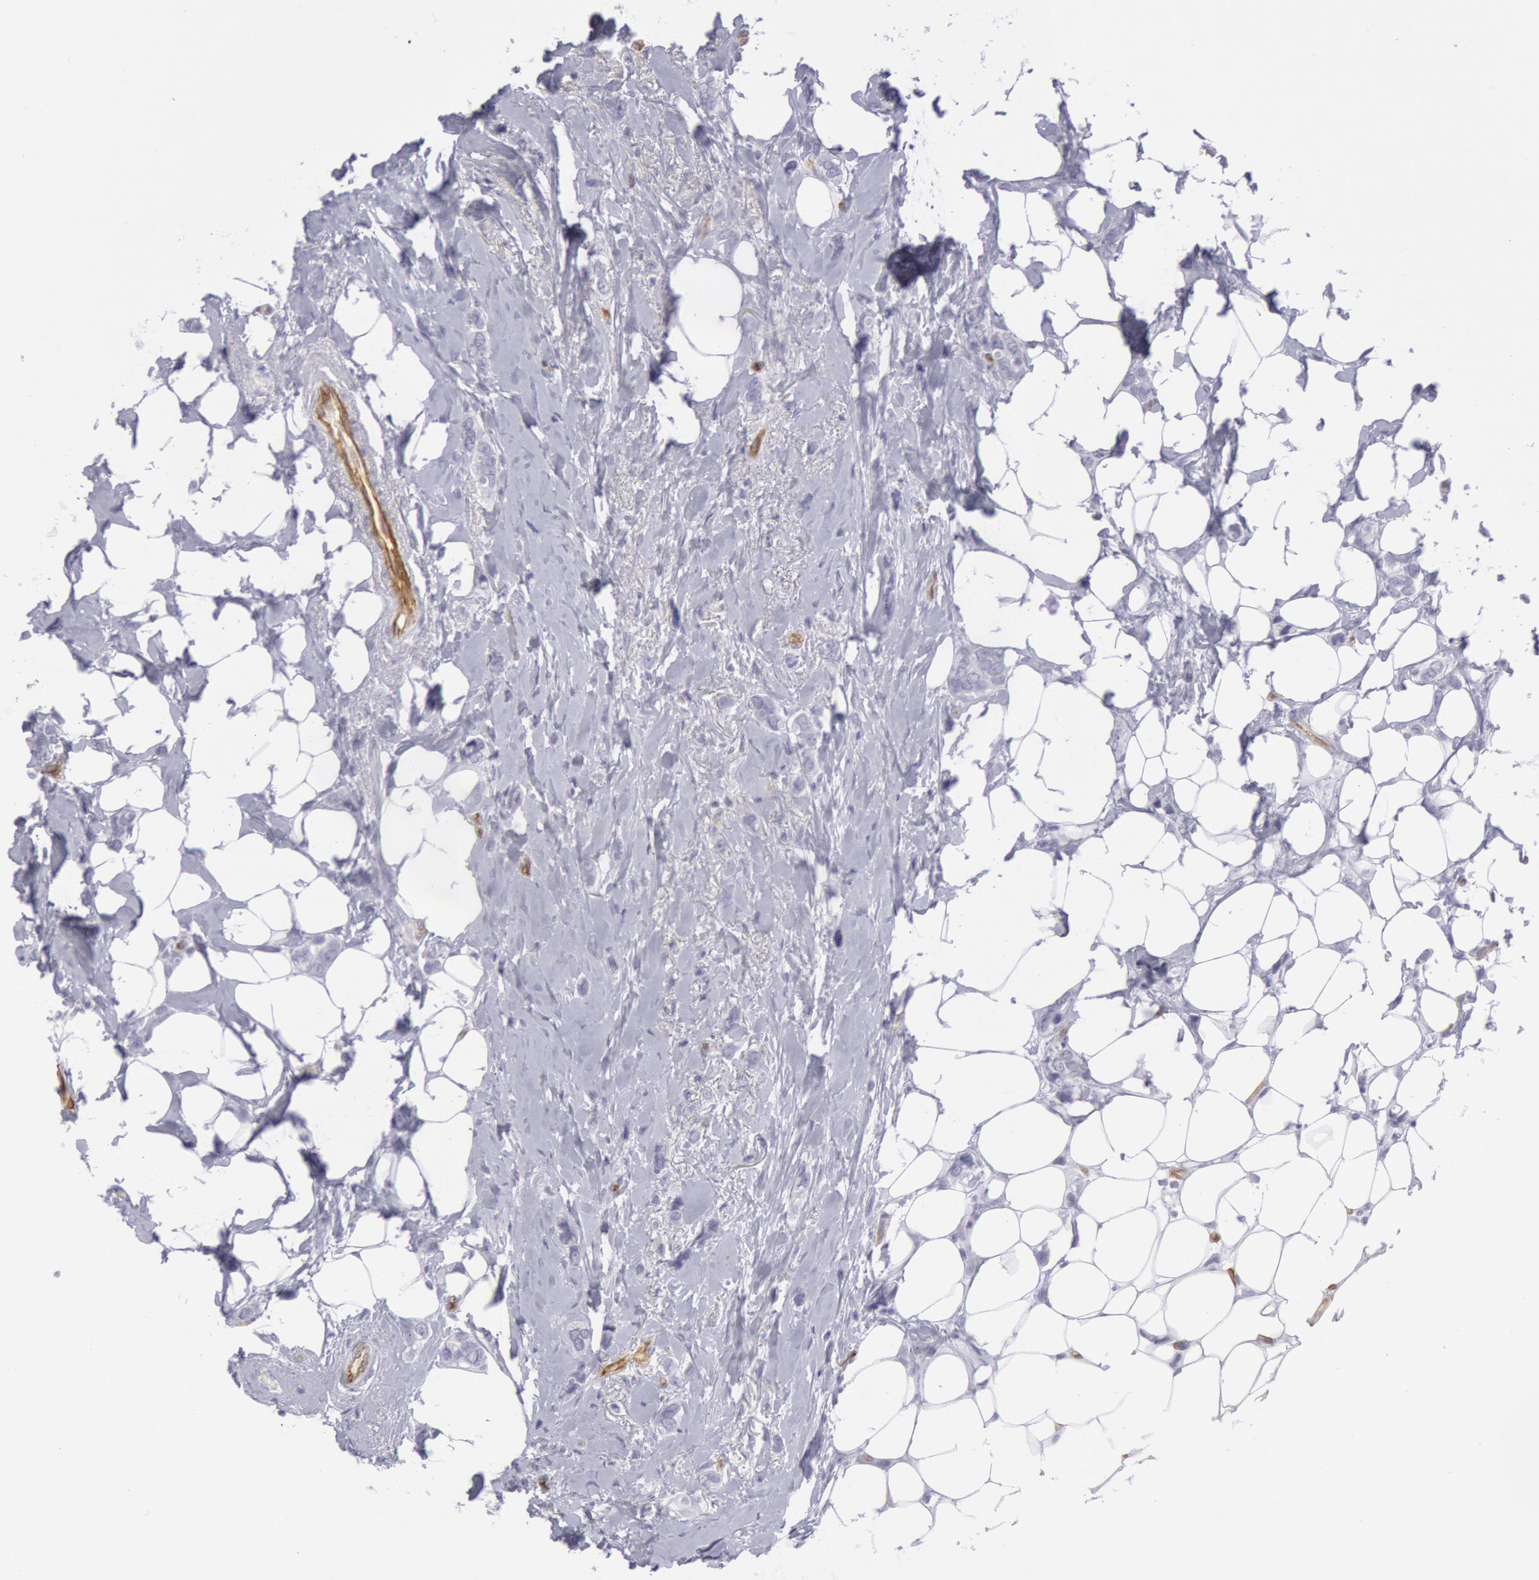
{"staining": {"intensity": "negative", "quantity": "none", "location": "none"}, "tissue": "breast cancer", "cell_type": "Tumor cells", "image_type": "cancer", "snomed": [{"axis": "morphology", "description": "Duct carcinoma"}, {"axis": "topography", "description": "Breast"}], "caption": "DAB immunohistochemical staining of breast cancer (infiltrating ductal carcinoma) reveals no significant expression in tumor cells. (Stains: DAB (3,3'-diaminobenzidine) immunohistochemistry with hematoxylin counter stain, Microscopy: brightfield microscopy at high magnification).", "gene": "CDH13", "patient": {"sex": "female", "age": 72}}